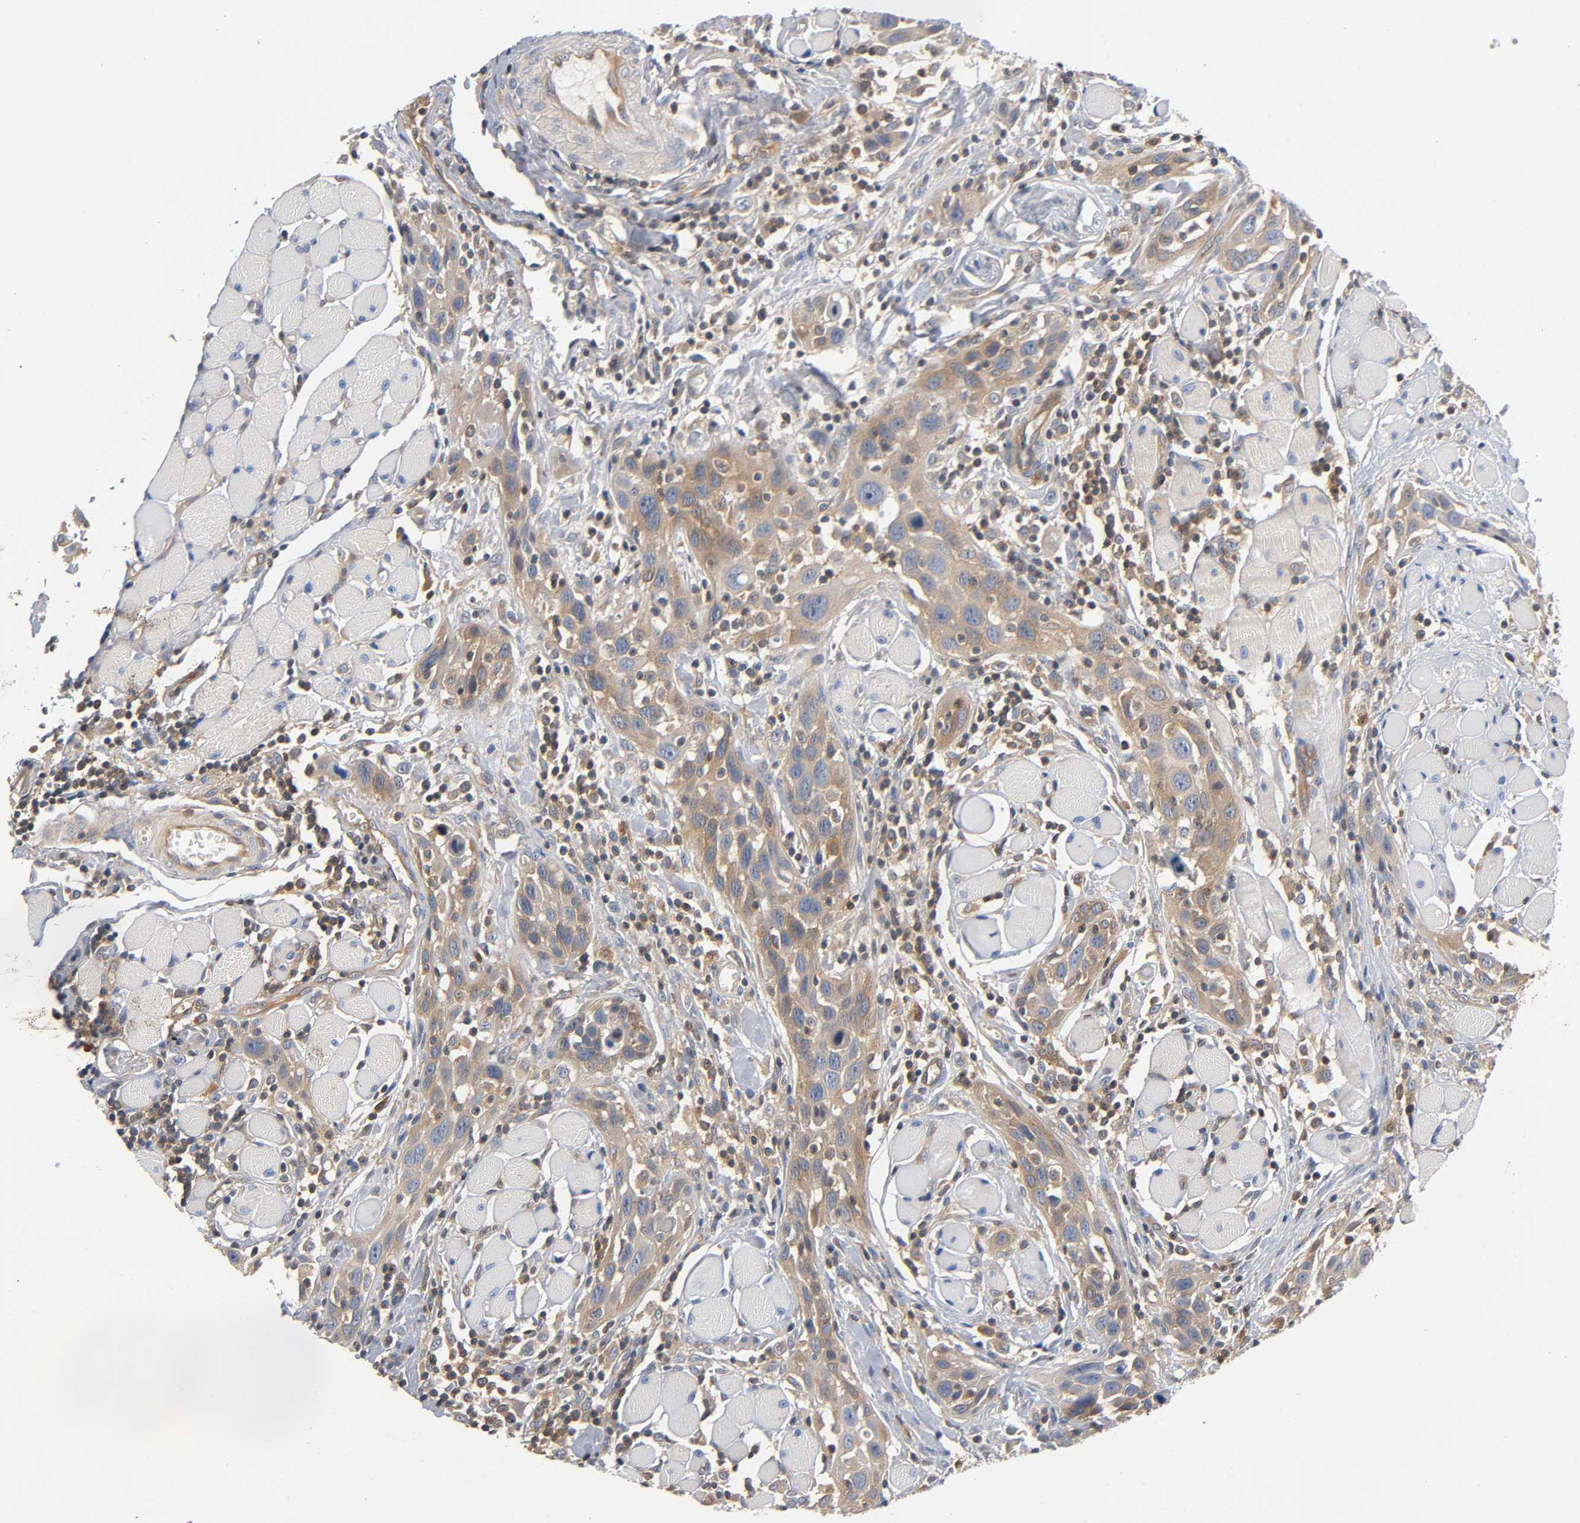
{"staining": {"intensity": "moderate", "quantity": ">75%", "location": "cytoplasmic/membranous"}, "tissue": "head and neck cancer", "cell_type": "Tumor cells", "image_type": "cancer", "snomed": [{"axis": "morphology", "description": "Squamous cell carcinoma, NOS"}, {"axis": "topography", "description": "Oral tissue"}, {"axis": "topography", "description": "Head-Neck"}], "caption": "This image displays IHC staining of squamous cell carcinoma (head and neck), with medium moderate cytoplasmic/membranous expression in approximately >75% of tumor cells.", "gene": "PRKAB1", "patient": {"sex": "female", "age": 50}}